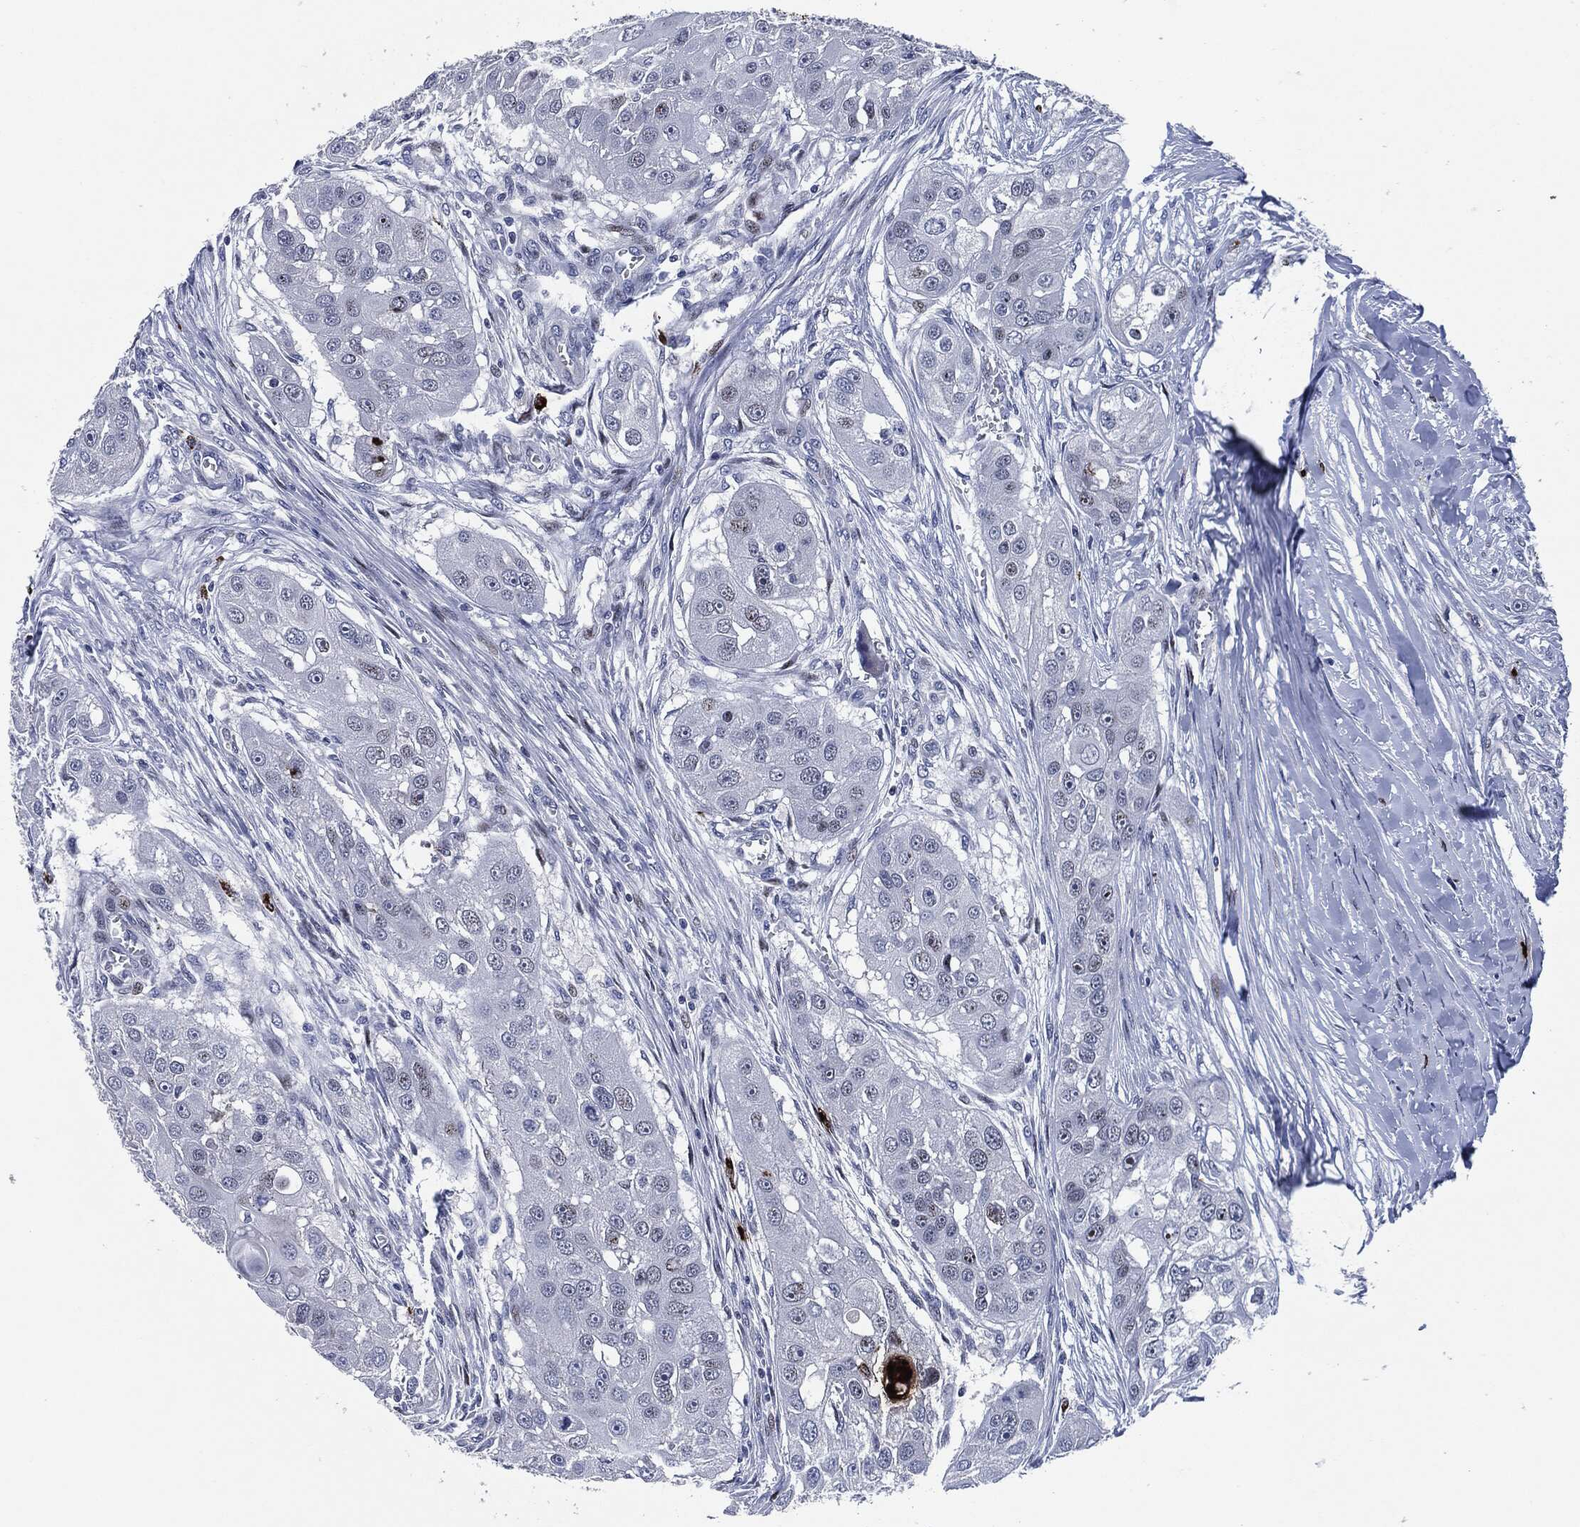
{"staining": {"intensity": "weak", "quantity": "<25%", "location": "nuclear"}, "tissue": "head and neck cancer", "cell_type": "Tumor cells", "image_type": "cancer", "snomed": [{"axis": "morphology", "description": "Normal tissue, NOS"}, {"axis": "morphology", "description": "Squamous cell carcinoma, NOS"}, {"axis": "topography", "description": "Skeletal muscle"}, {"axis": "topography", "description": "Head-Neck"}], "caption": "IHC micrograph of human head and neck squamous cell carcinoma stained for a protein (brown), which demonstrates no staining in tumor cells. The staining is performed using DAB (3,3'-diaminobenzidine) brown chromogen with nuclei counter-stained in using hematoxylin.", "gene": "MPO", "patient": {"sex": "male", "age": 51}}